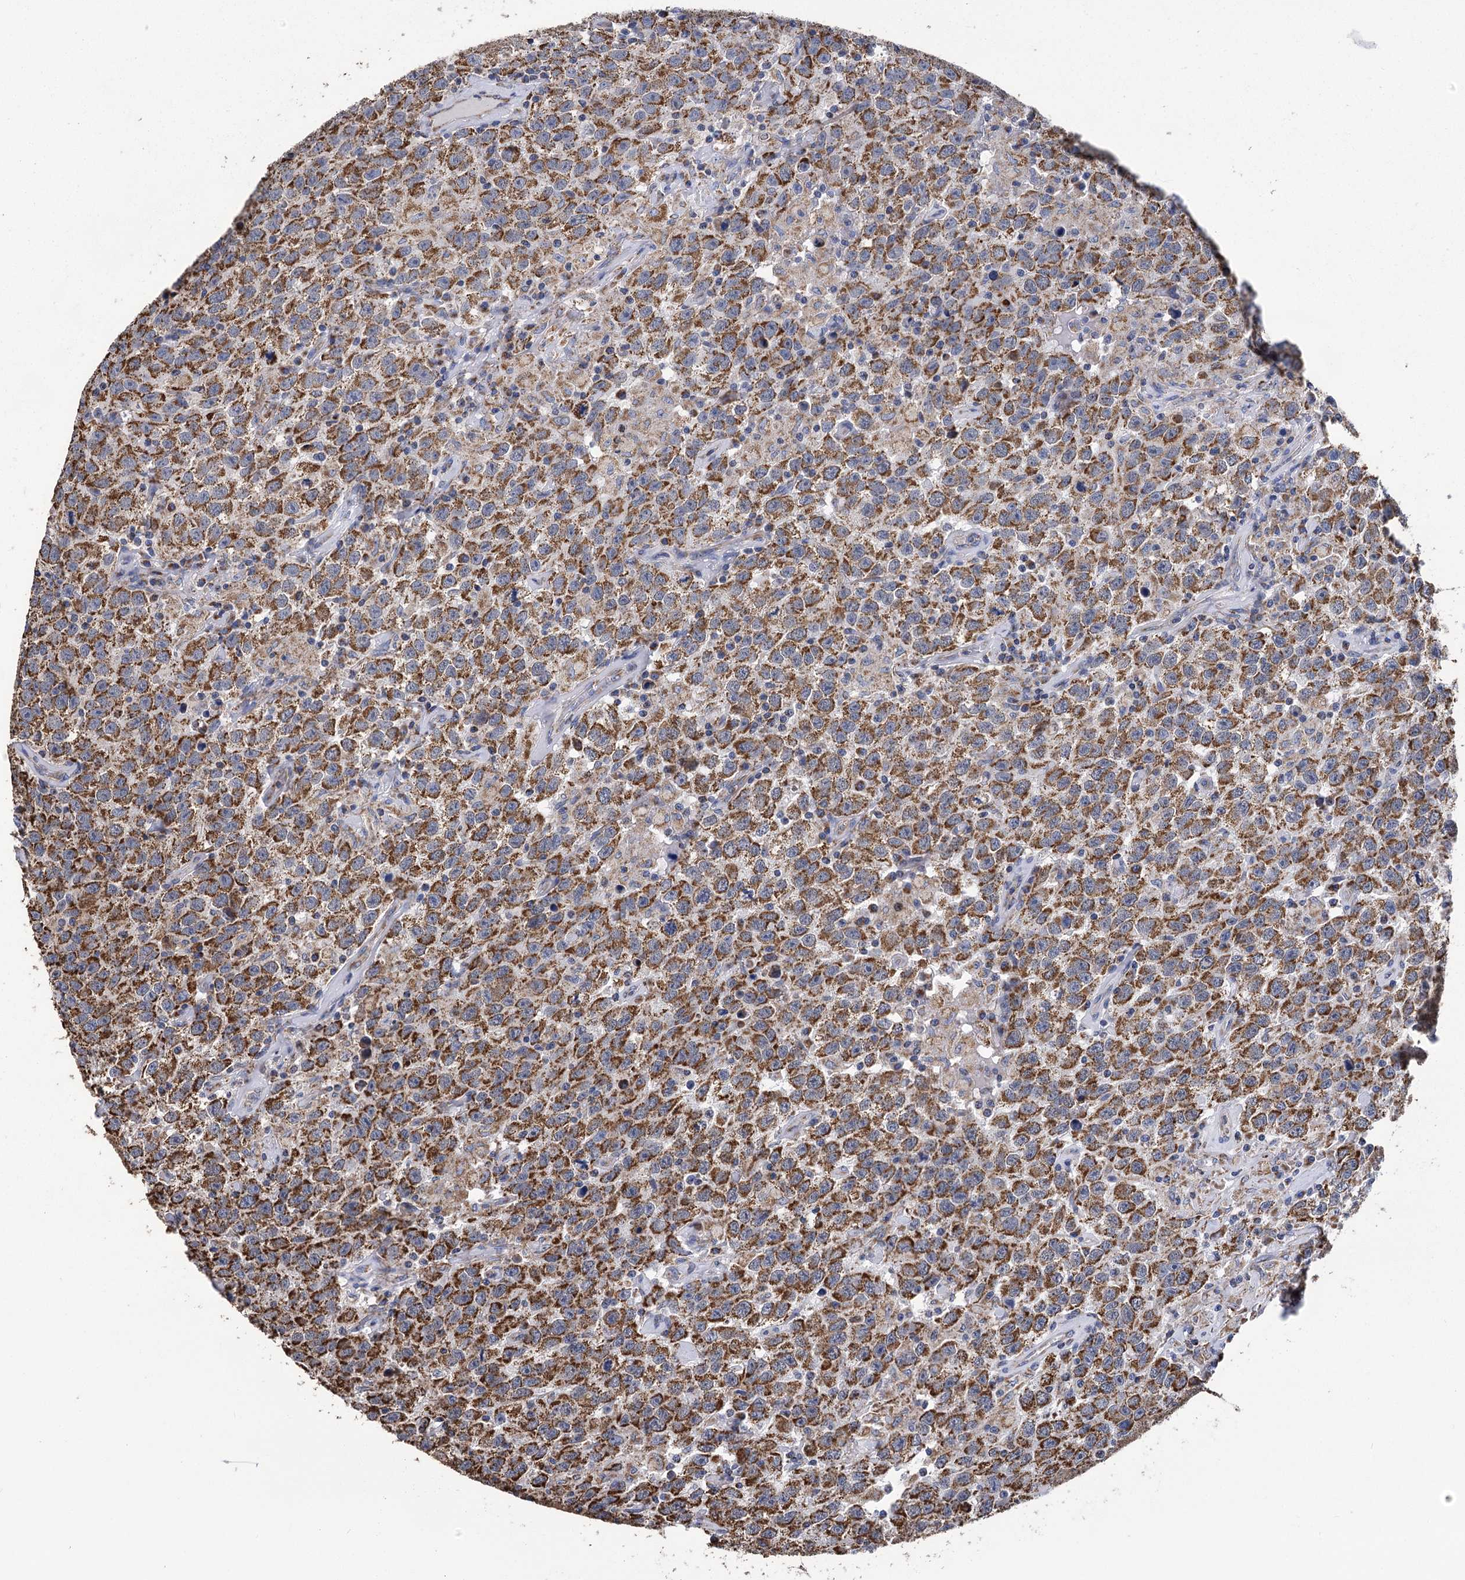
{"staining": {"intensity": "moderate", "quantity": ">75%", "location": "cytoplasmic/membranous"}, "tissue": "testis cancer", "cell_type": "Tumor cells", "image_type": "cancer", "snomed": [{"axis": "morphology", "description": "Seminoma, NOS"}, {"axis": "topography", "description": "Testis"}], "caption": "Testis seminoma was stained to show a protein in brown. There is medium levels of moderate cytoplasmic/membranous expression in approximately >75% of tumor cells.", "gene": "CCDC73", "patient": {"sex": "male", "age": 41}}